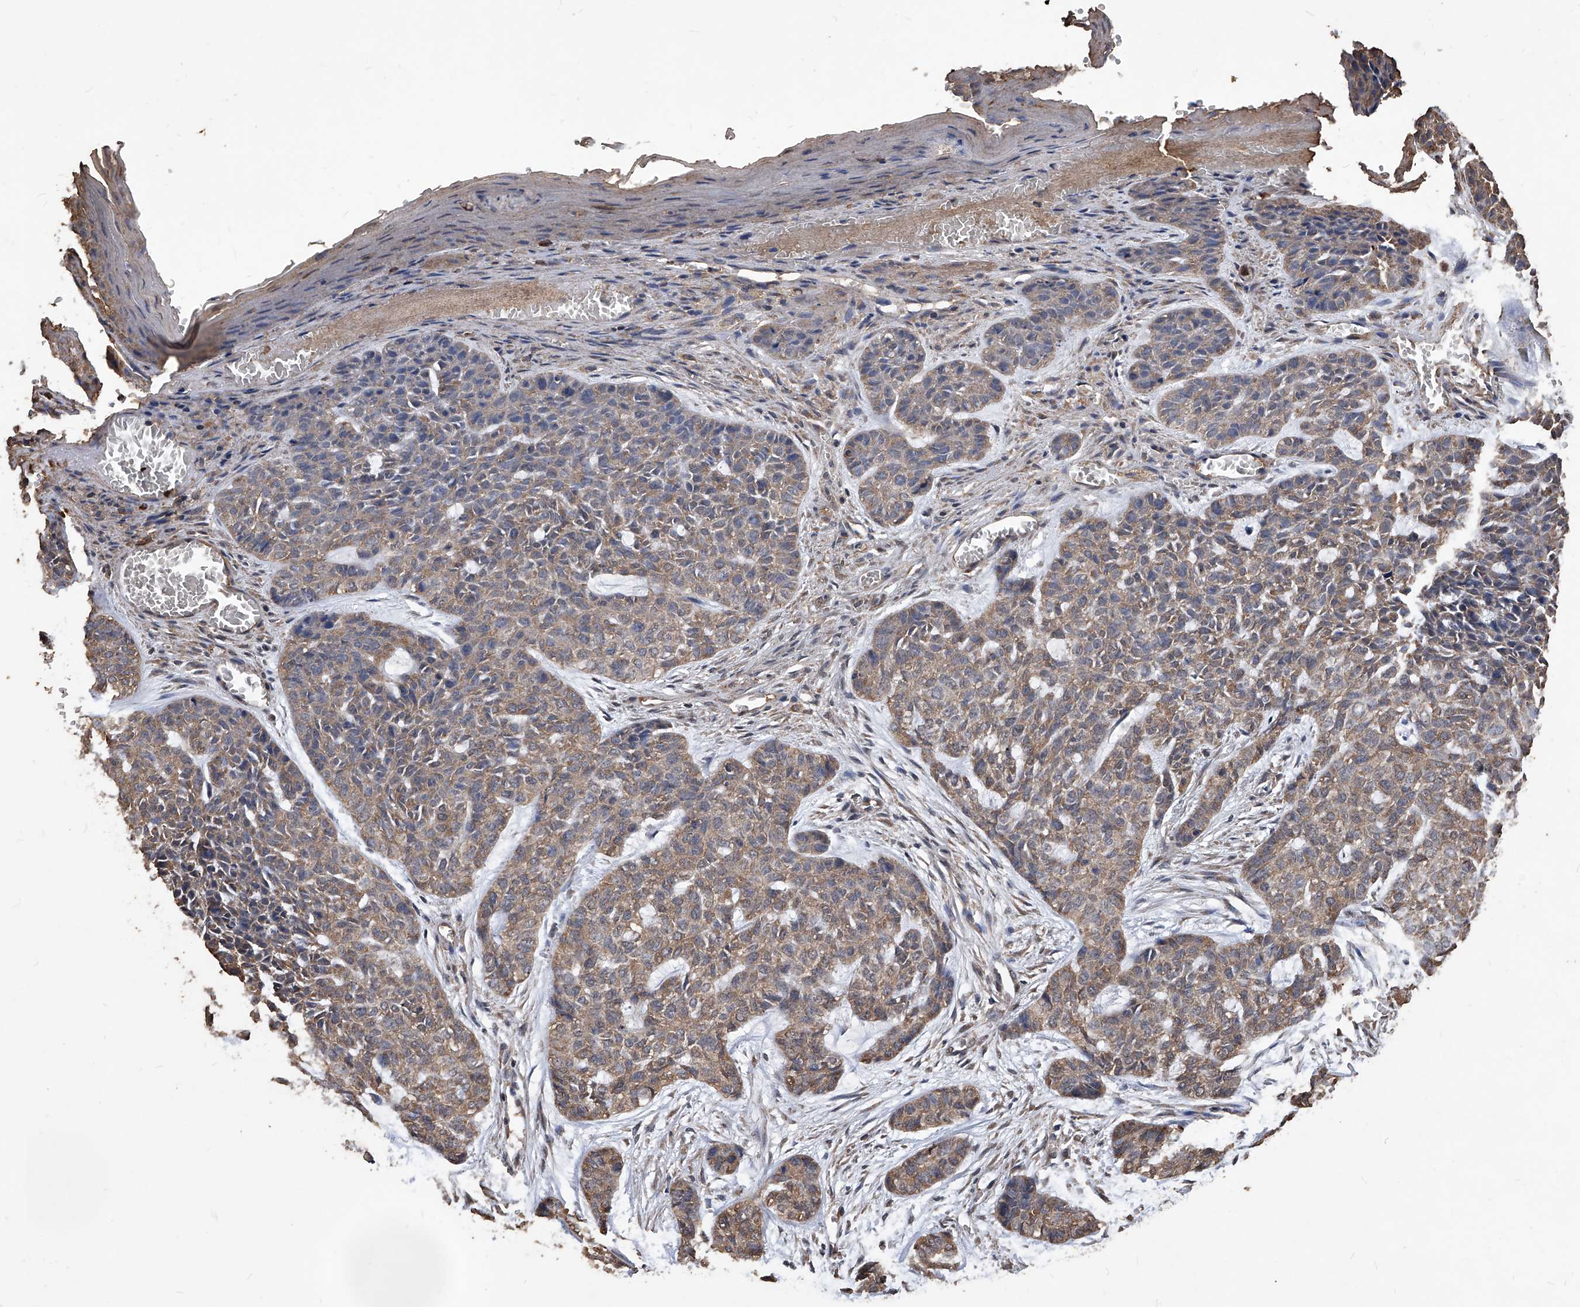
{"staining": {"intensity": "weak", "quantity": ">75%", "location": "cytoplasmic/membranous"}, "tissue": "skin cancer", "cell_type": "Tumor cells", "image_type": "cancer", "snomed": [{"axis": "morphology", "description": "Basal cell carcinoma"}, {"axis": "topography", "description": "Skin"}], "caption": "Immunohistochemistry (IHC) image of skin cancer (basal cell carcinoma) stained for a protein (brown), which demonstrates low levels of weak cytoplasmic/membranous staining in about >75% of tumor cells.", "gene": "UCP2", "patient": {"sex": "female", "age": 64}}